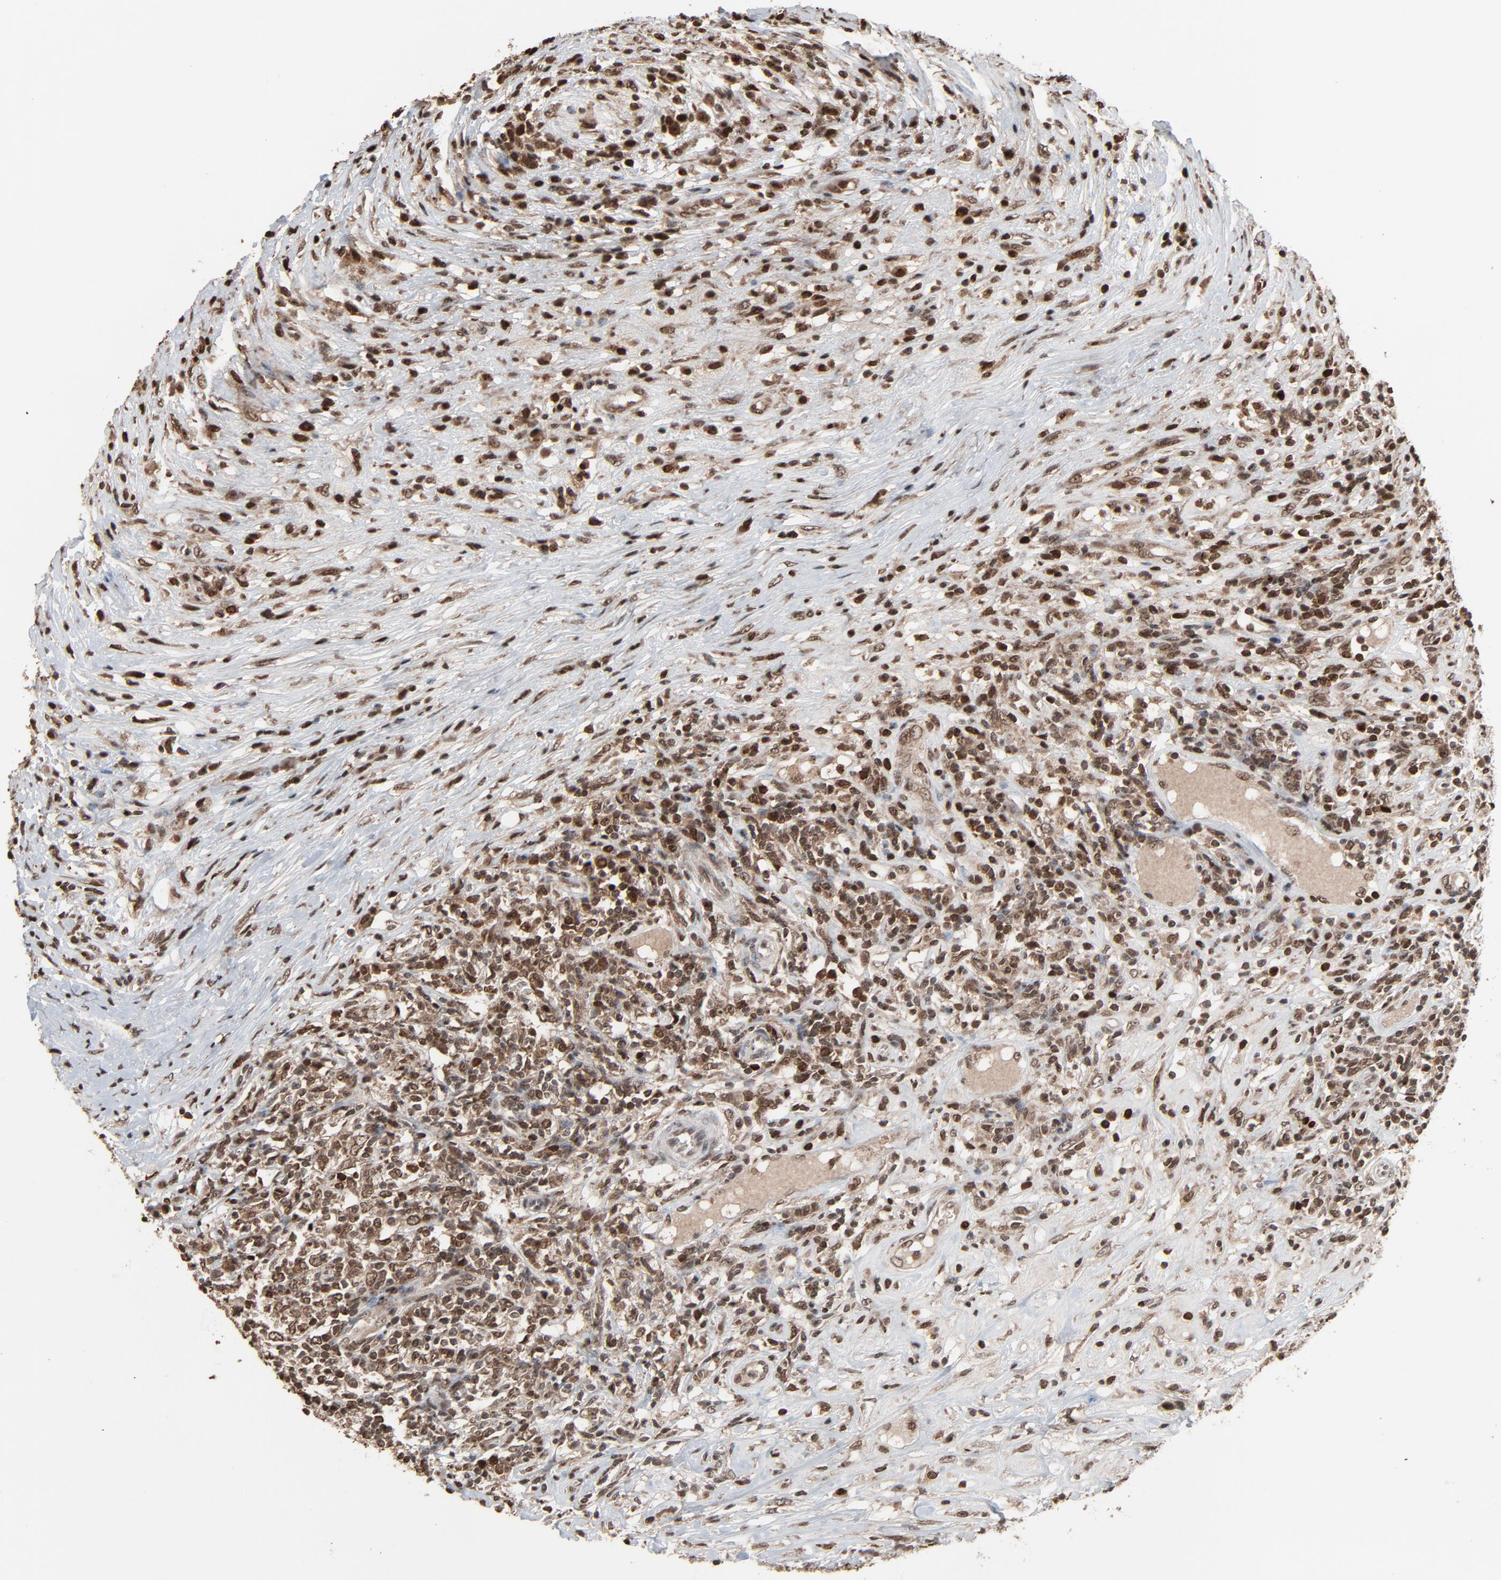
{"staining": {"intensity": "strong", "quantity": ">75%", "location": "nuclear"}, "tissue": "lymphoma", "cell_type": "Tumor cells", "image_type": "cancer", "snomed": [{"axis": "morphology", "description": "Malignant lymphoma, non-Hodgkin's type, High grade"}, {"axis": "topography", "description": "Lymph node"}], "caption": "IHC (DAB) staining of lymphoma demonstrates strong nuclear protein positivity in about >75% of tumor cells. Using DAB (brown) and hematoxylin (blue) stains, captured at high magnification using brightfield microscopy.", "gene": "RPS6KA3", "patient": {"sex": "female", "age": 84}}